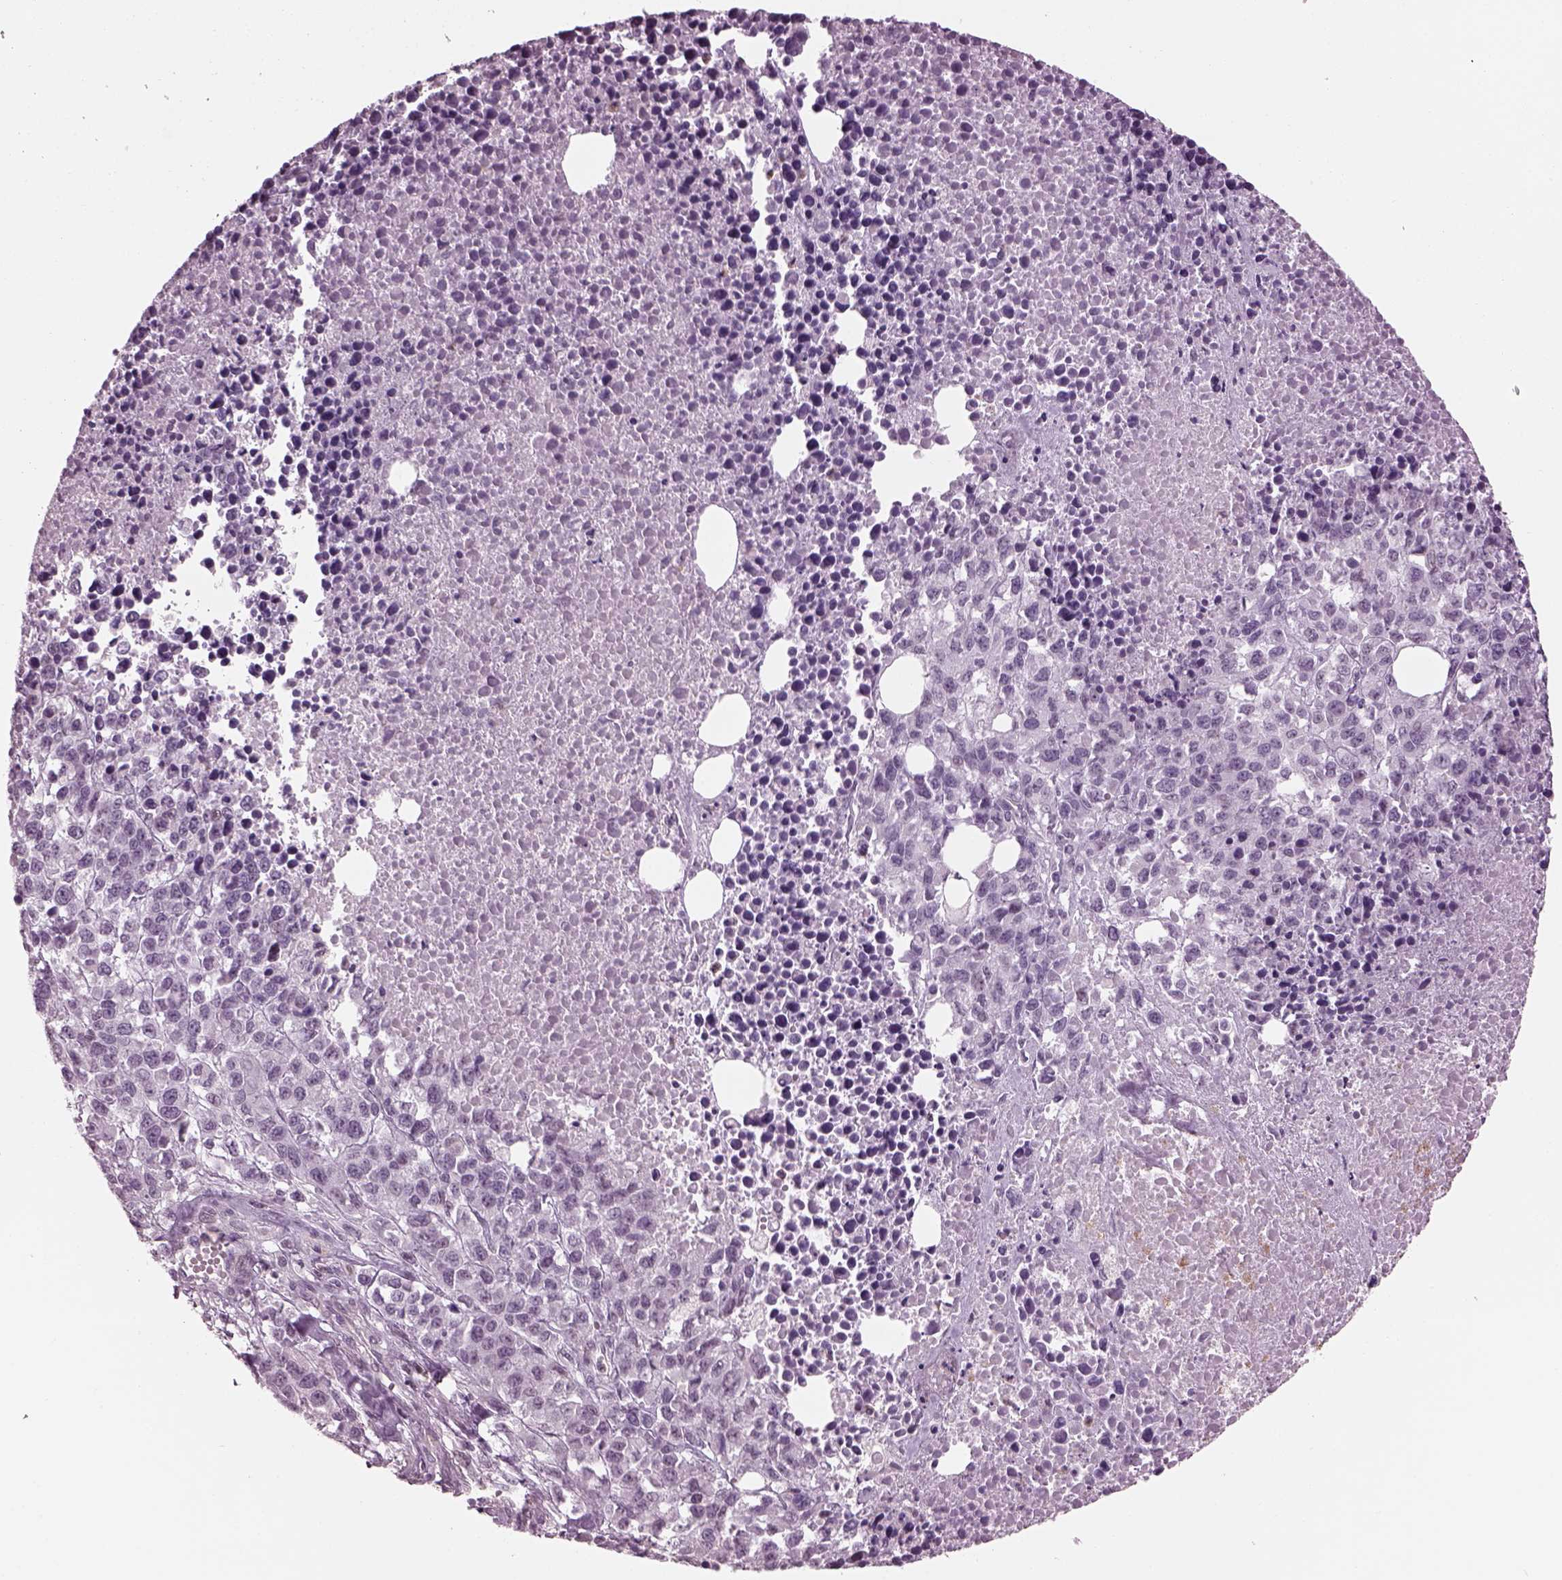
{"staining": {"intensity": "negative", "quantity": "none", "location": "none"}, "tissue": "melanoma", "cell_type": "Tumor cells", "image_type": "cancer", "snomed": [{"axis": "morphology", "description": "Malignant melanoma, Metastatic site"}, {"axis": "topography", "description": "Skin"}], "caption": "The IHC histopathology image has no significant expression in tumor cells of malignant melanoma (metastatic site) tissue.", "gene": "BFSP1", "patient": {"sex": "male", "age": 84}}